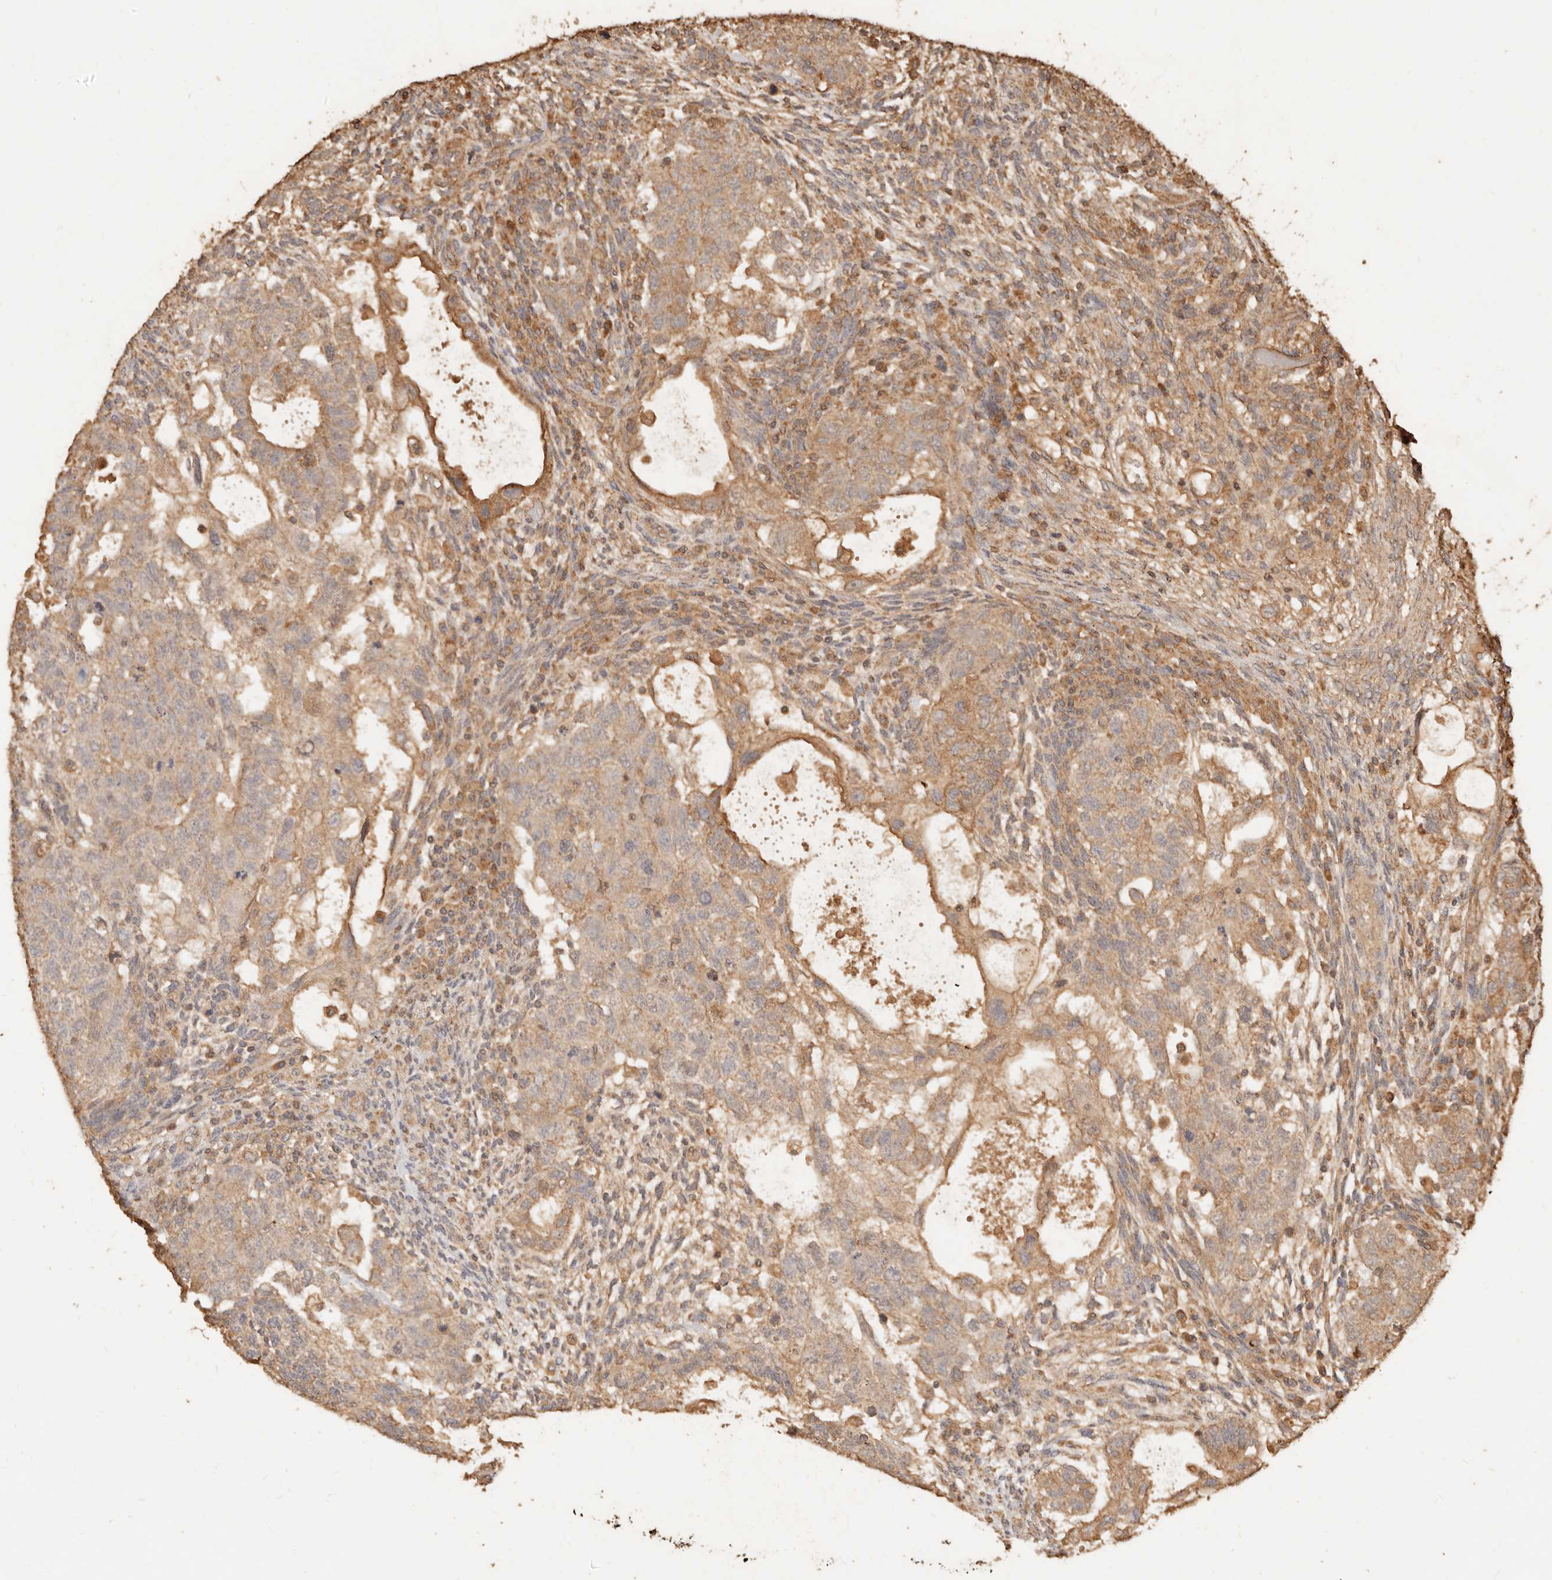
{"staining": {"intensity": "moderate", "quantity": ">75%", "location": "cytoplasmic/membranous"}, "tissue": "testis cancer", "cell_type": "Tumor cells", "image_type": "cancer", "snomed": [{"axis": "morphology", "description": "Normal tissue, NOS"}, {"axis": "morphology", "description": "Carcinoma, Embryonal, NOS"}, {"axis": "topography", "description": "Testis"}], "caption": "Brown immunohistochemical staining in human testis cancer reveals moderate cytoplasmic/membranous positivity in about >75% of tumor cells.", "gene": "FAM180B", "patient": {"sex": "male", "age": 36}}